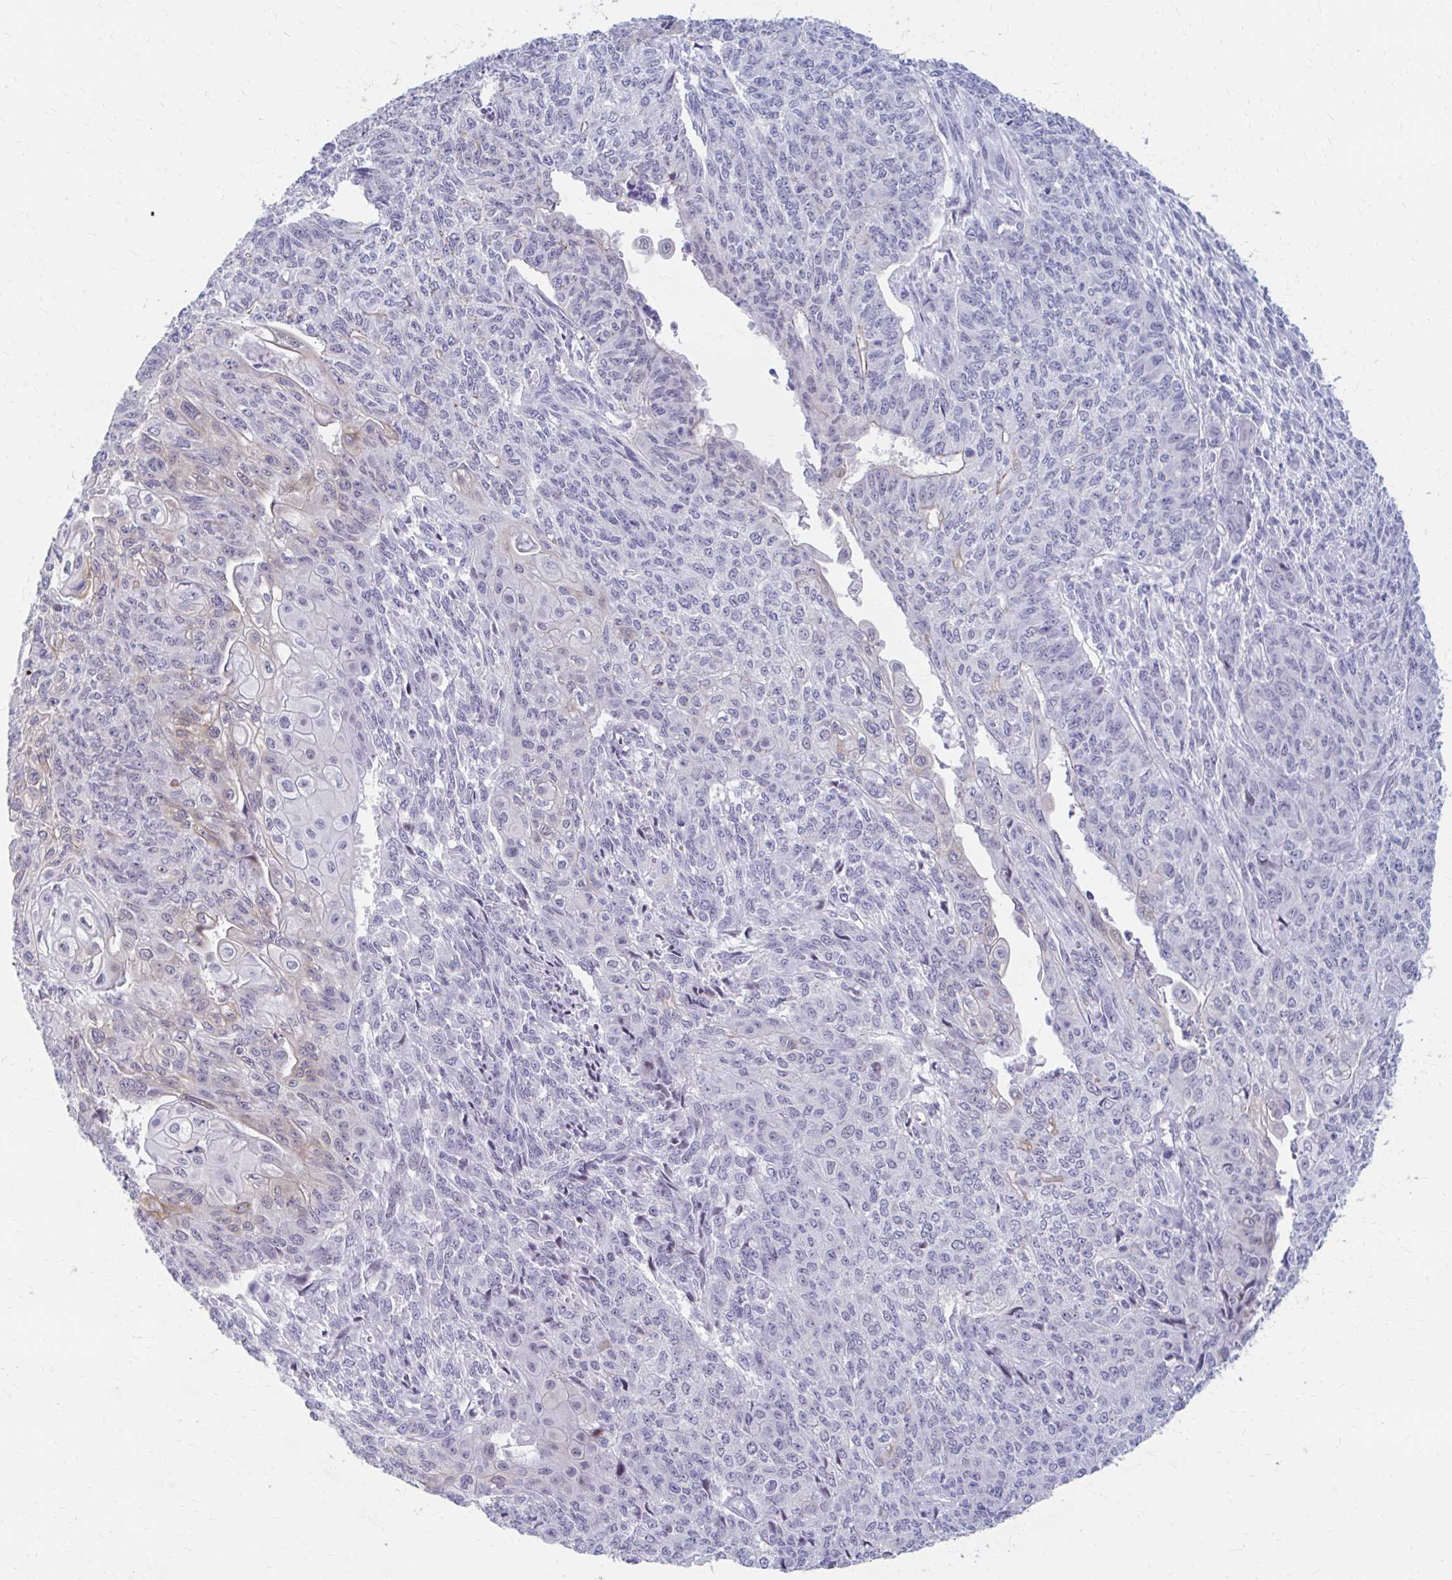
{"staining": {"intensity": "weak", "quantity": "<25%", "location": "cytoplasmic/membranous"}, "tissue": "endometrial cancer", "cell_type": "Tumor cells", "image_type": "cancer", "snomed": [{"axis": "morphology", "description": "Adenocarcinoma, NOS"}, {"axis": "topography", "description": "Endometrium"}], "caption": "DAB (3,3'-diaminobenzidine) immunohistochemical staining of endometrial cancer (adenocarcinoma) reveals no significant positivity in tumor cells. (Immunohistochemistry (ihc), brightfield microscopy, high magnification).", "gene": "RGS16", "patient": {"sex": "female", "age": 32}}